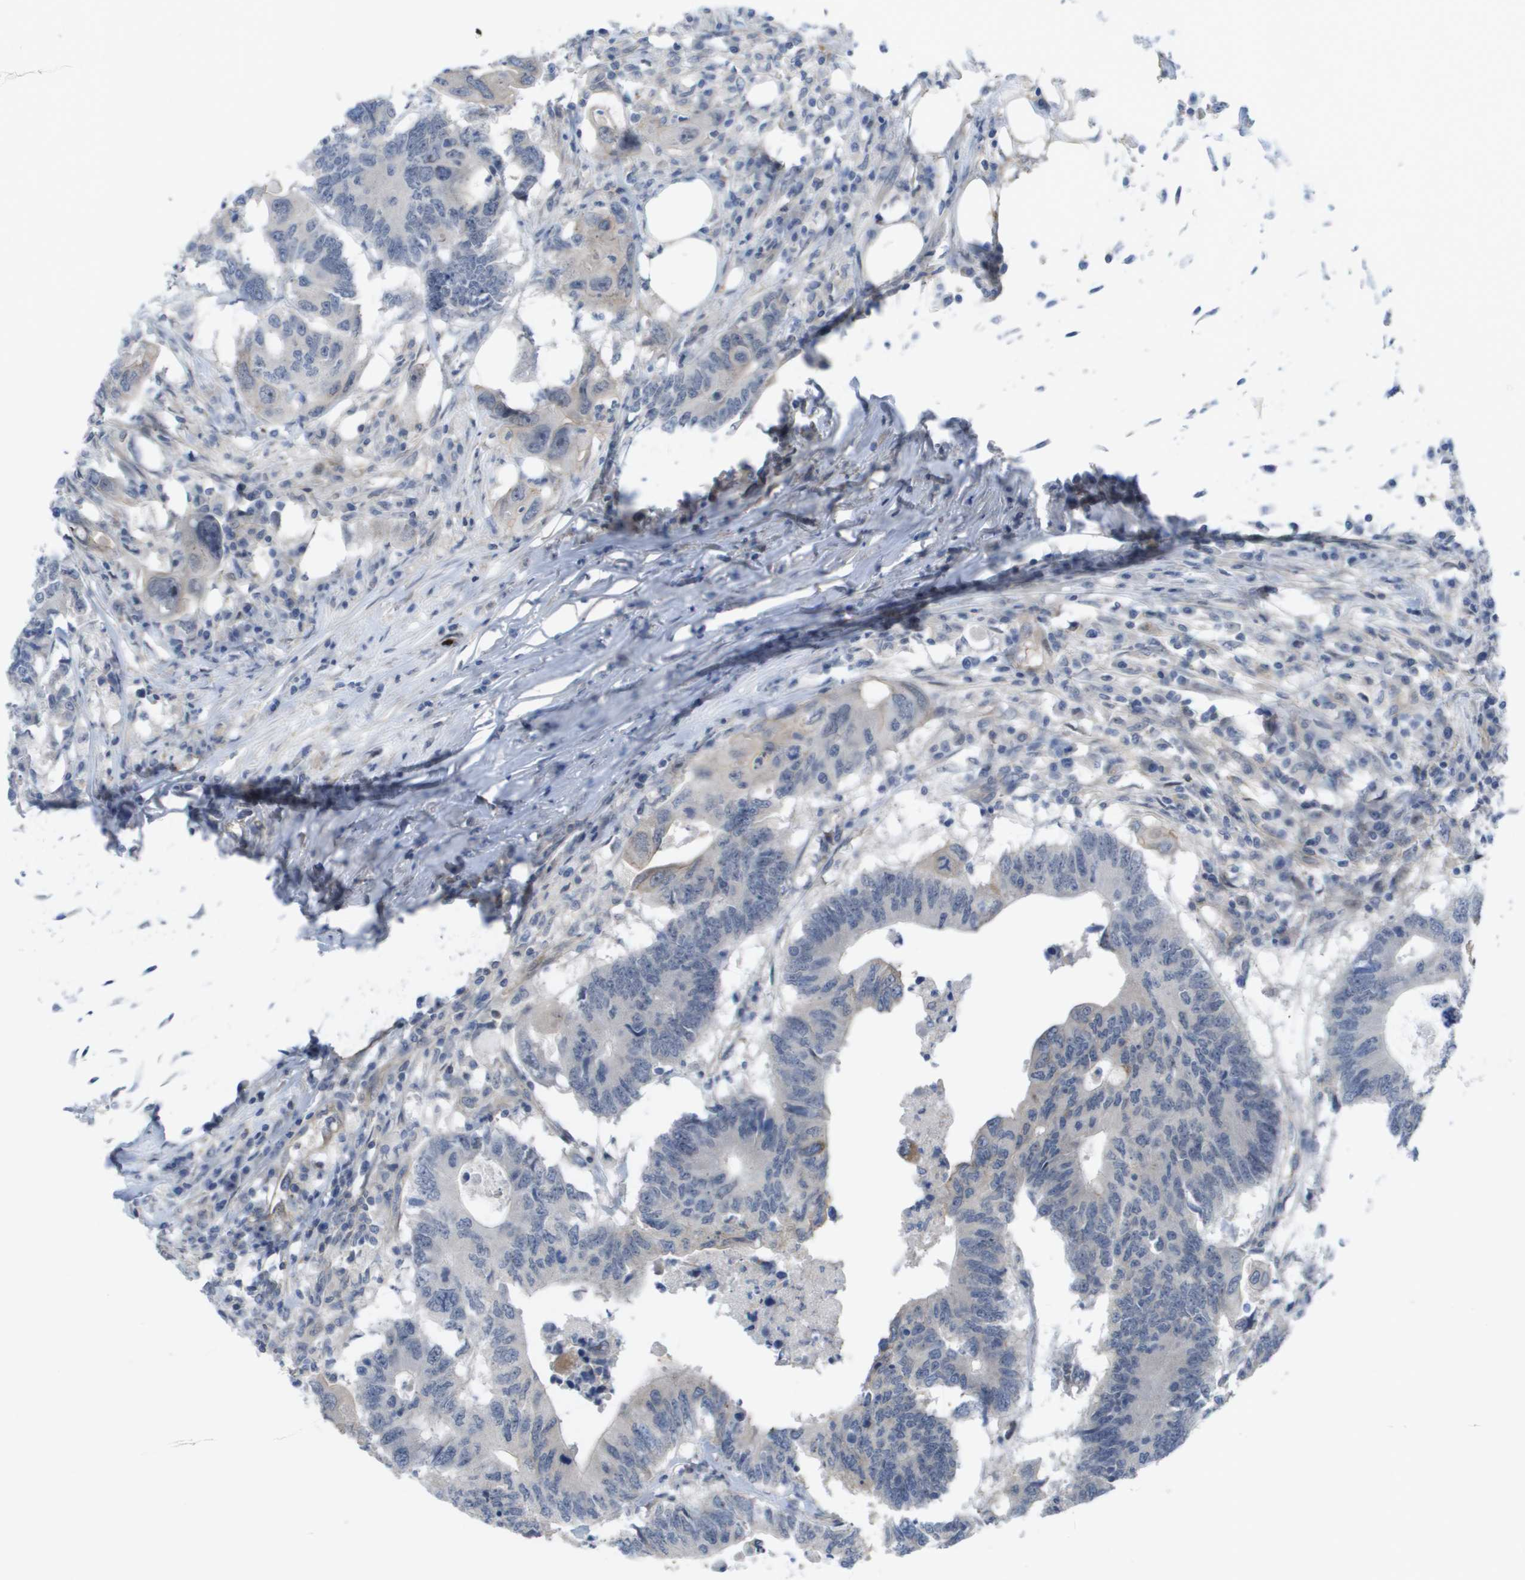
{"staining": {"intensity": "negative", "quantity": "none", "location": "none"}, "tissue": "colorectal cancer", "cell_type": "Tumor cells", "image_type": "cancer", "snomed": [{"axis": "morphology", "description": "Adenocarcinoma, NOS"}, {"axis": "topography", "description": "Colon"}], "caption": "Immunohistochemistry (IHC) image of human colorectal cancer (adenocarcinoma) stained for a protein (brown), which demonstrates no positivity in tumor cells.", "gene": "MTARC2", "patient": {"sex": "male", "age": 71}}